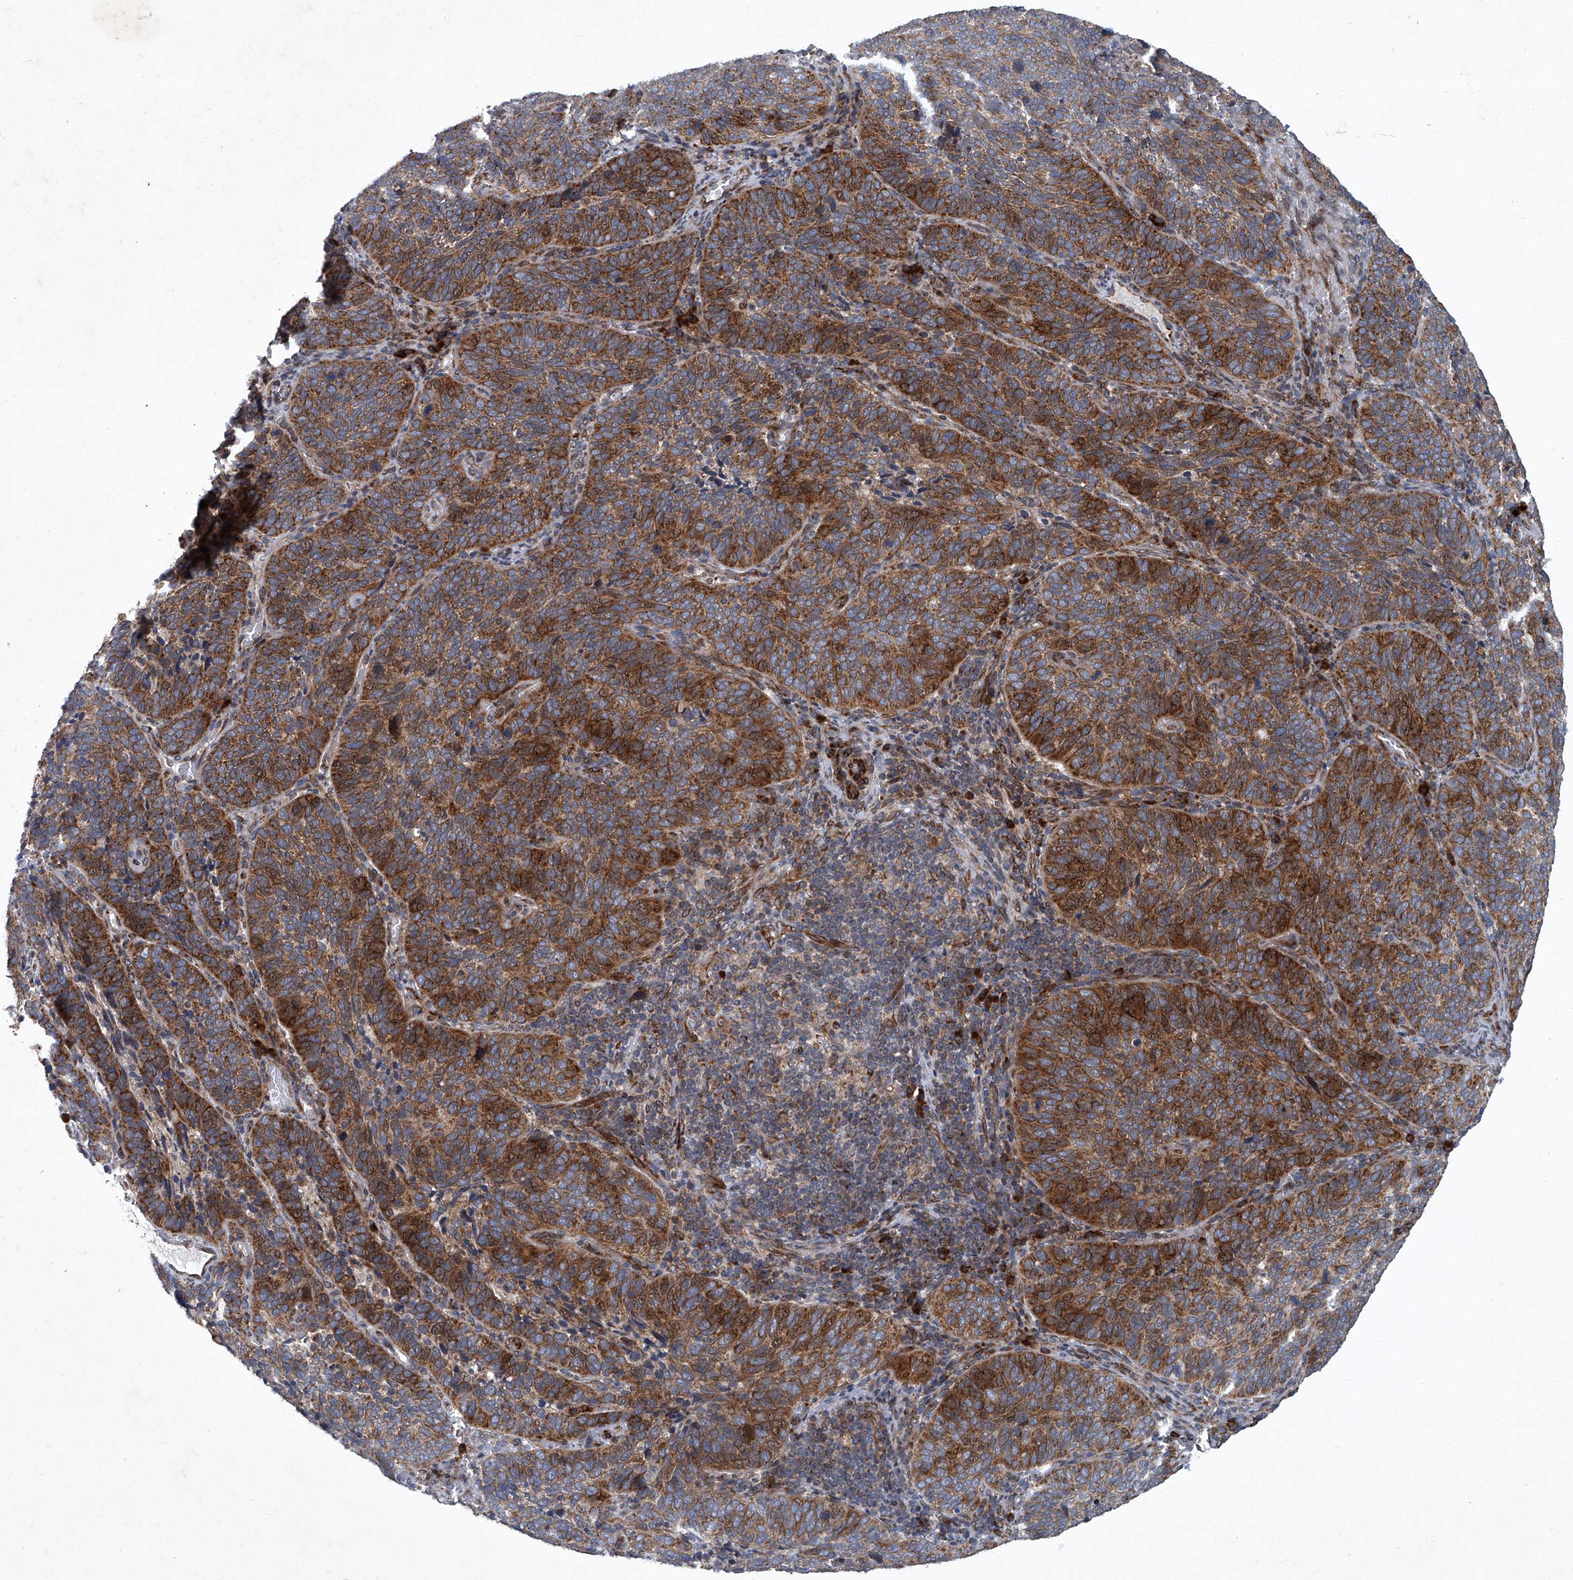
{"staining": {"intensity": "strong", "quantity": ">75%", "location": "cytoplasmic/membranous"}, "tissue": "cervical cancer", "cell_type": "Tumor cells", "image_type": "cancer", "snomed": [{"axis": "morphology", "description": "Squamous cell carcinoma, NOS"}, {"axis": "topography", "description": "Cervix"}], "caption": "Brown immunohistochemical staining in squamous cell carcinoma (cervical) shows strong cytoplasmic/membranous positivity in about >75% of tumor cells. (brown staining indicates protein expression, while blue staining denotes nuclei).", "gene": "GPR132", "patient": {"sex": "female", "age": 60}}